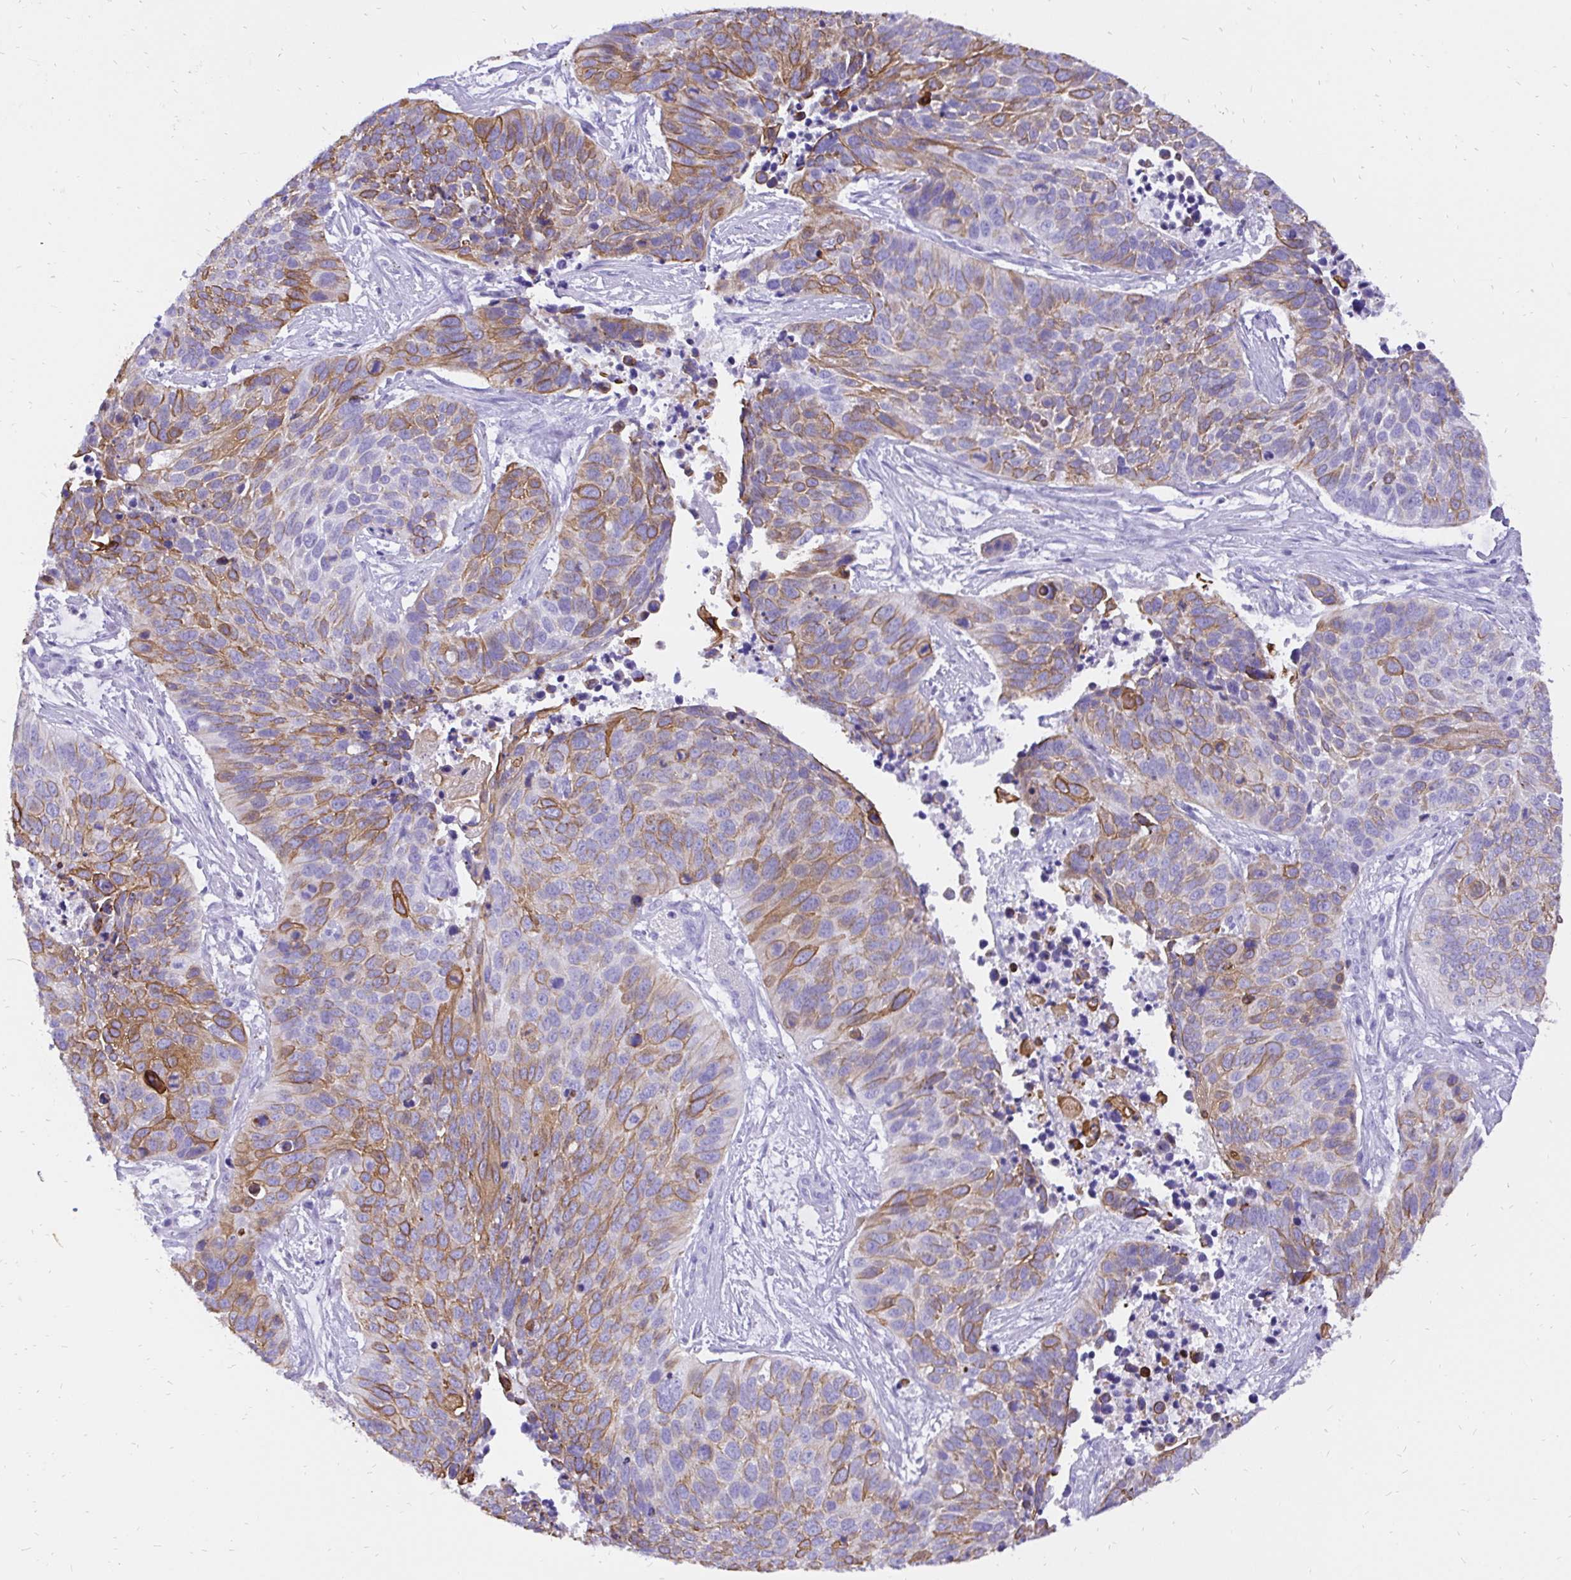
{"staining": {"intensity": "moderate", "quantity": "25%-75%", "location": "cytoplasmic/membranous"}, "tissue": "lung cancer", "cell_type": "Tumor cells", "image_type": "cancer", "snomed": [{"axis": "morphology", "description": "Squamous cell carcinoma, NOS"}, {"axis": "topography", "description": "Lung"}], "caption": "DAB immunohistochemical staining of human squamous cell carcinoma (lung) displays moderate cytoplasmic/membranous protein staining in about 25%-75% of tumor cells. (DAB IHC, brown staining for protein, blue staining for nuclei).", "gene": "KRT13", "patient": {"sex": "male", "age": 62}}